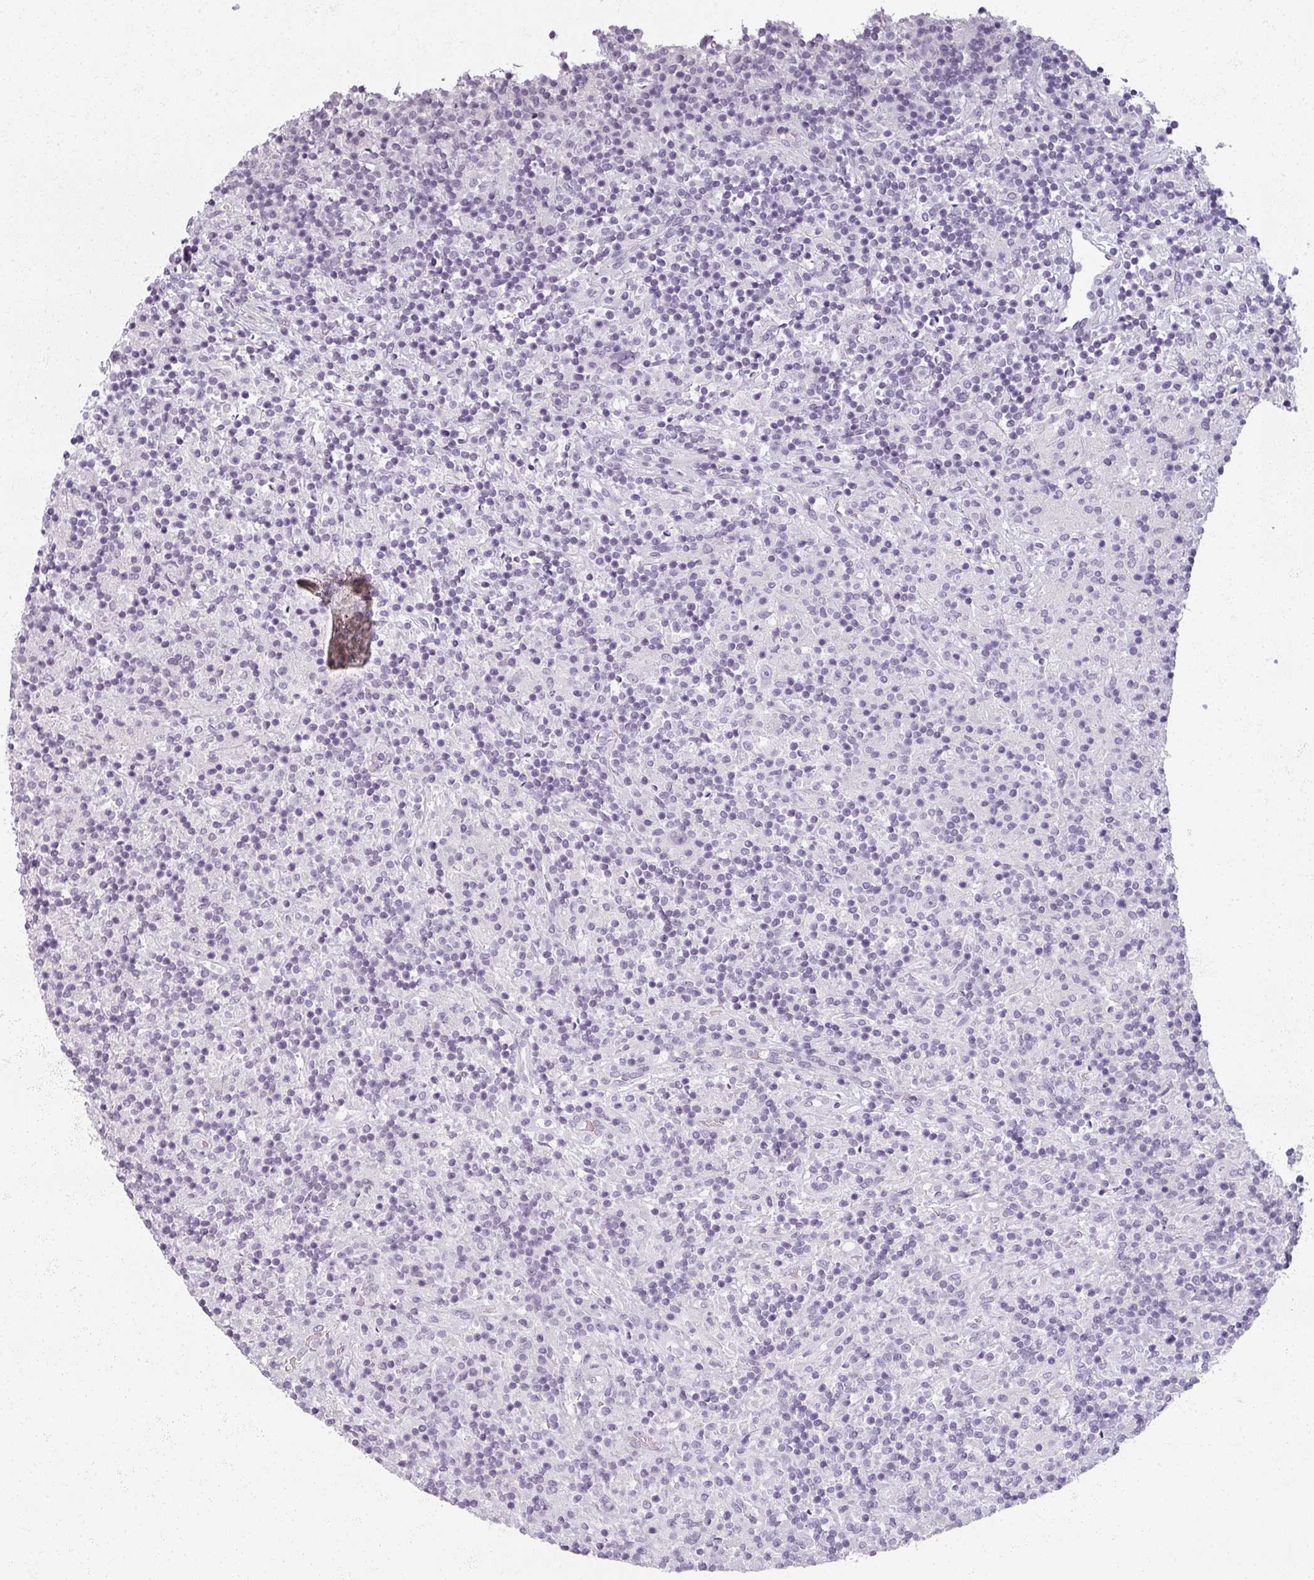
{"staining": {"intensity": "negative", "quantity": "none", "location": "none"}, "tissue": "lymphoma", "cell_type": "Tumor cells", "image_type": "cancer", "snomed": [{"axis": "morphology", "description": "Hodgkin's disease, NOS"}, {"axis": "topography", "description": "Lymph node"}], "caption": "Human lymphoma stained for a protein using immunohistochemistry shows no positivity in tumor cells.", "gene": "RFPL2", "patient": {"sex": "male", "age": 70}}